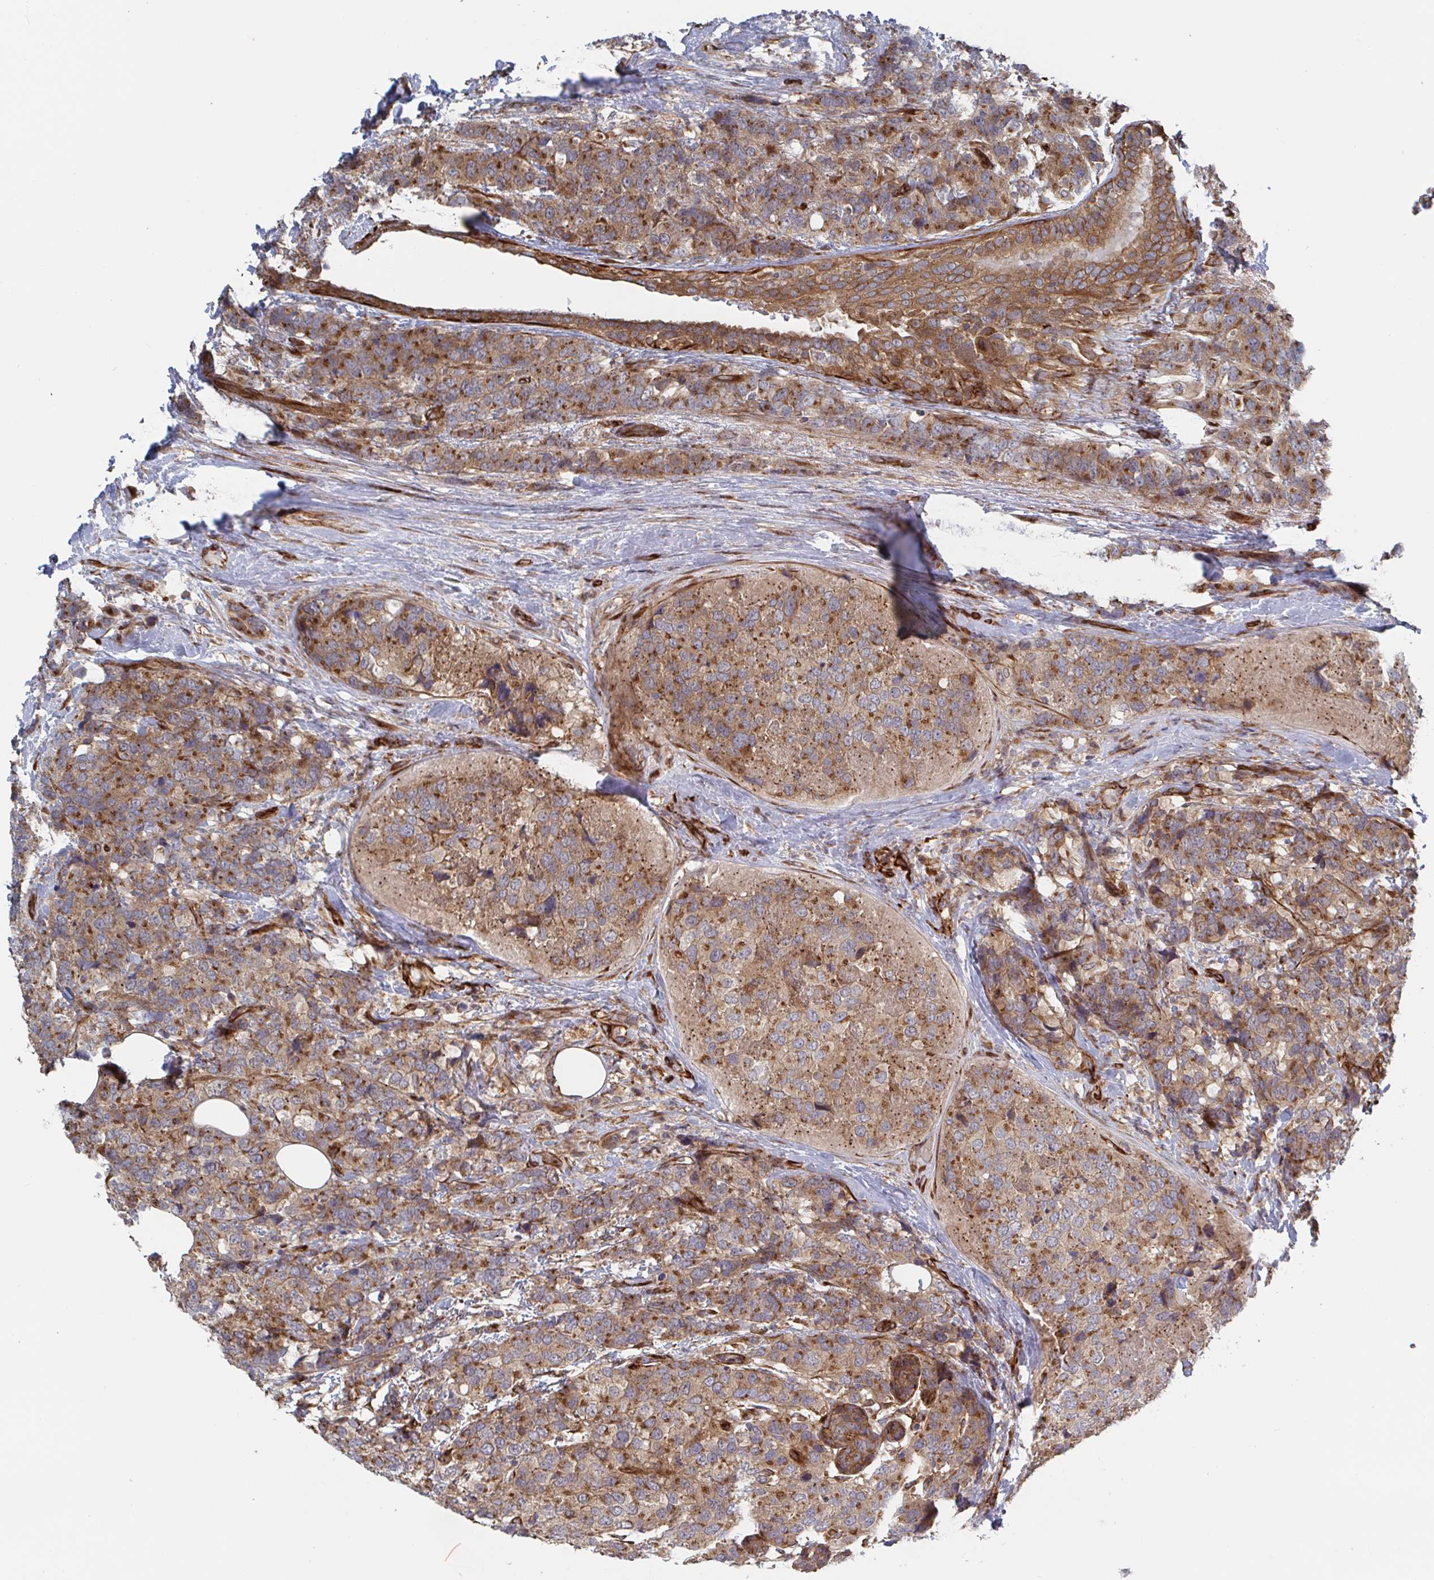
{"staining": {"intensity": "moderate", "quantity": ">75%", "location": "cytoplasmic/membranous"}, "tissue": "breast cancer", "cell_type": "Tumor cells", "image_type": "cancer", "snomed": [{"axis": "morphology", "description": "Lobular carcinoma"}, {"axis": "topography", "description": "Breast"}], "caption": "Breast cancer stained with a protein marker reveals moderate staining in tumor cells.", "gene": "DVL3", "patient": {"sex": "female", "age": 59}}